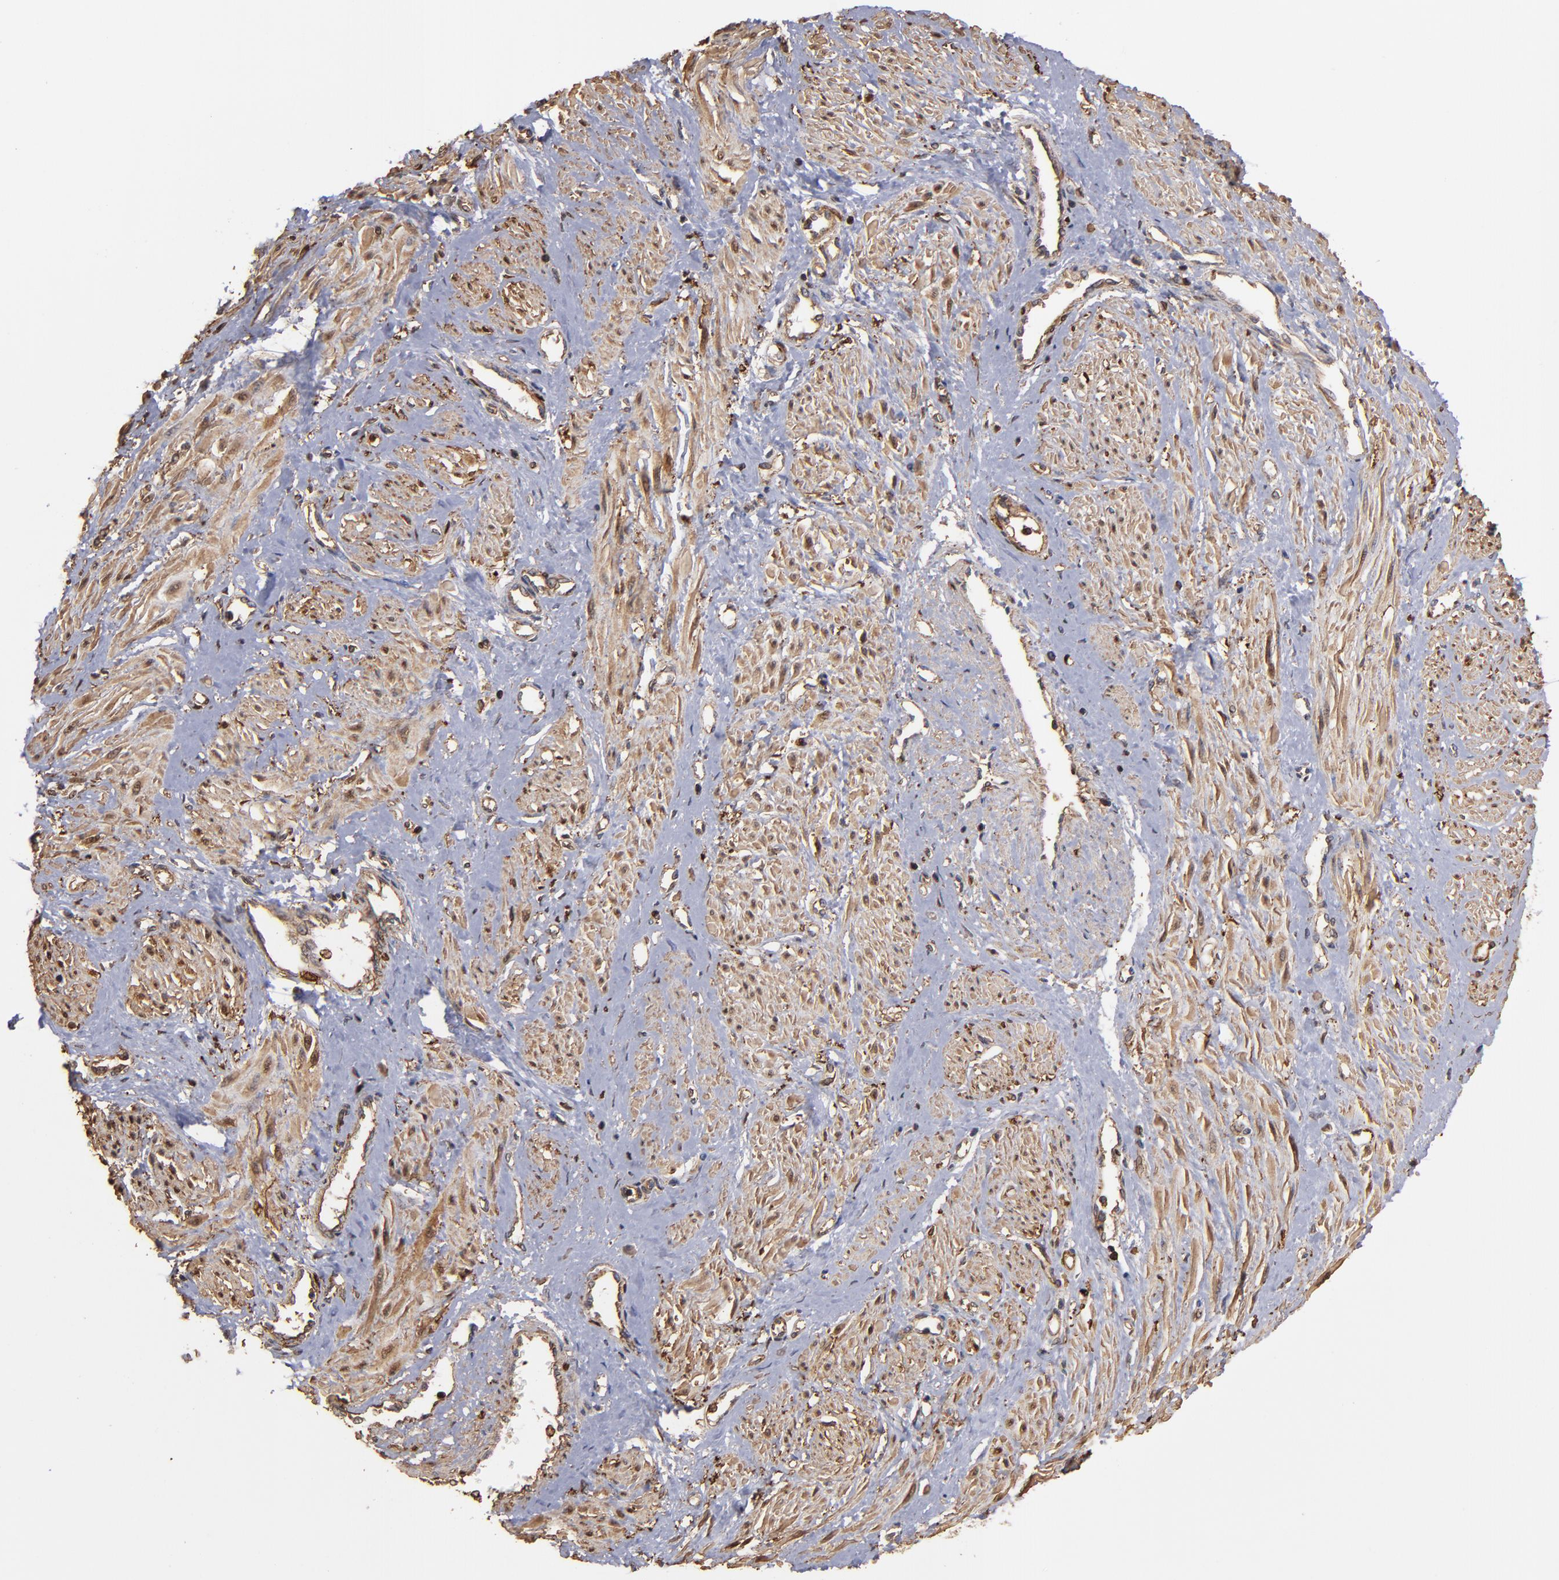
{"staining": {"intensity": "moderate", "quantity": ">75%", "location": "cytoplasmic/membranous,nuclear"}, "tissue": "smooth muscle", "cell_type": "Smooth muscle cells", "image_type": "normal", "snomed": [{"axis": "morphology", "description": "Normal tissue, NOS"}, {"axis": "topography", "description": "Smooth muscle"}, {"axis": "topography", "description": "Uterus"}], "caption": "This is a micrograph of IHC staining of unremarkable smooth muscle, which shows moderate staining in the cytoplasmic/membranous,nuclear of smooth muscle cells.", "gene": "ACTN4", "patient": {"sex": "female", "age": 39}}